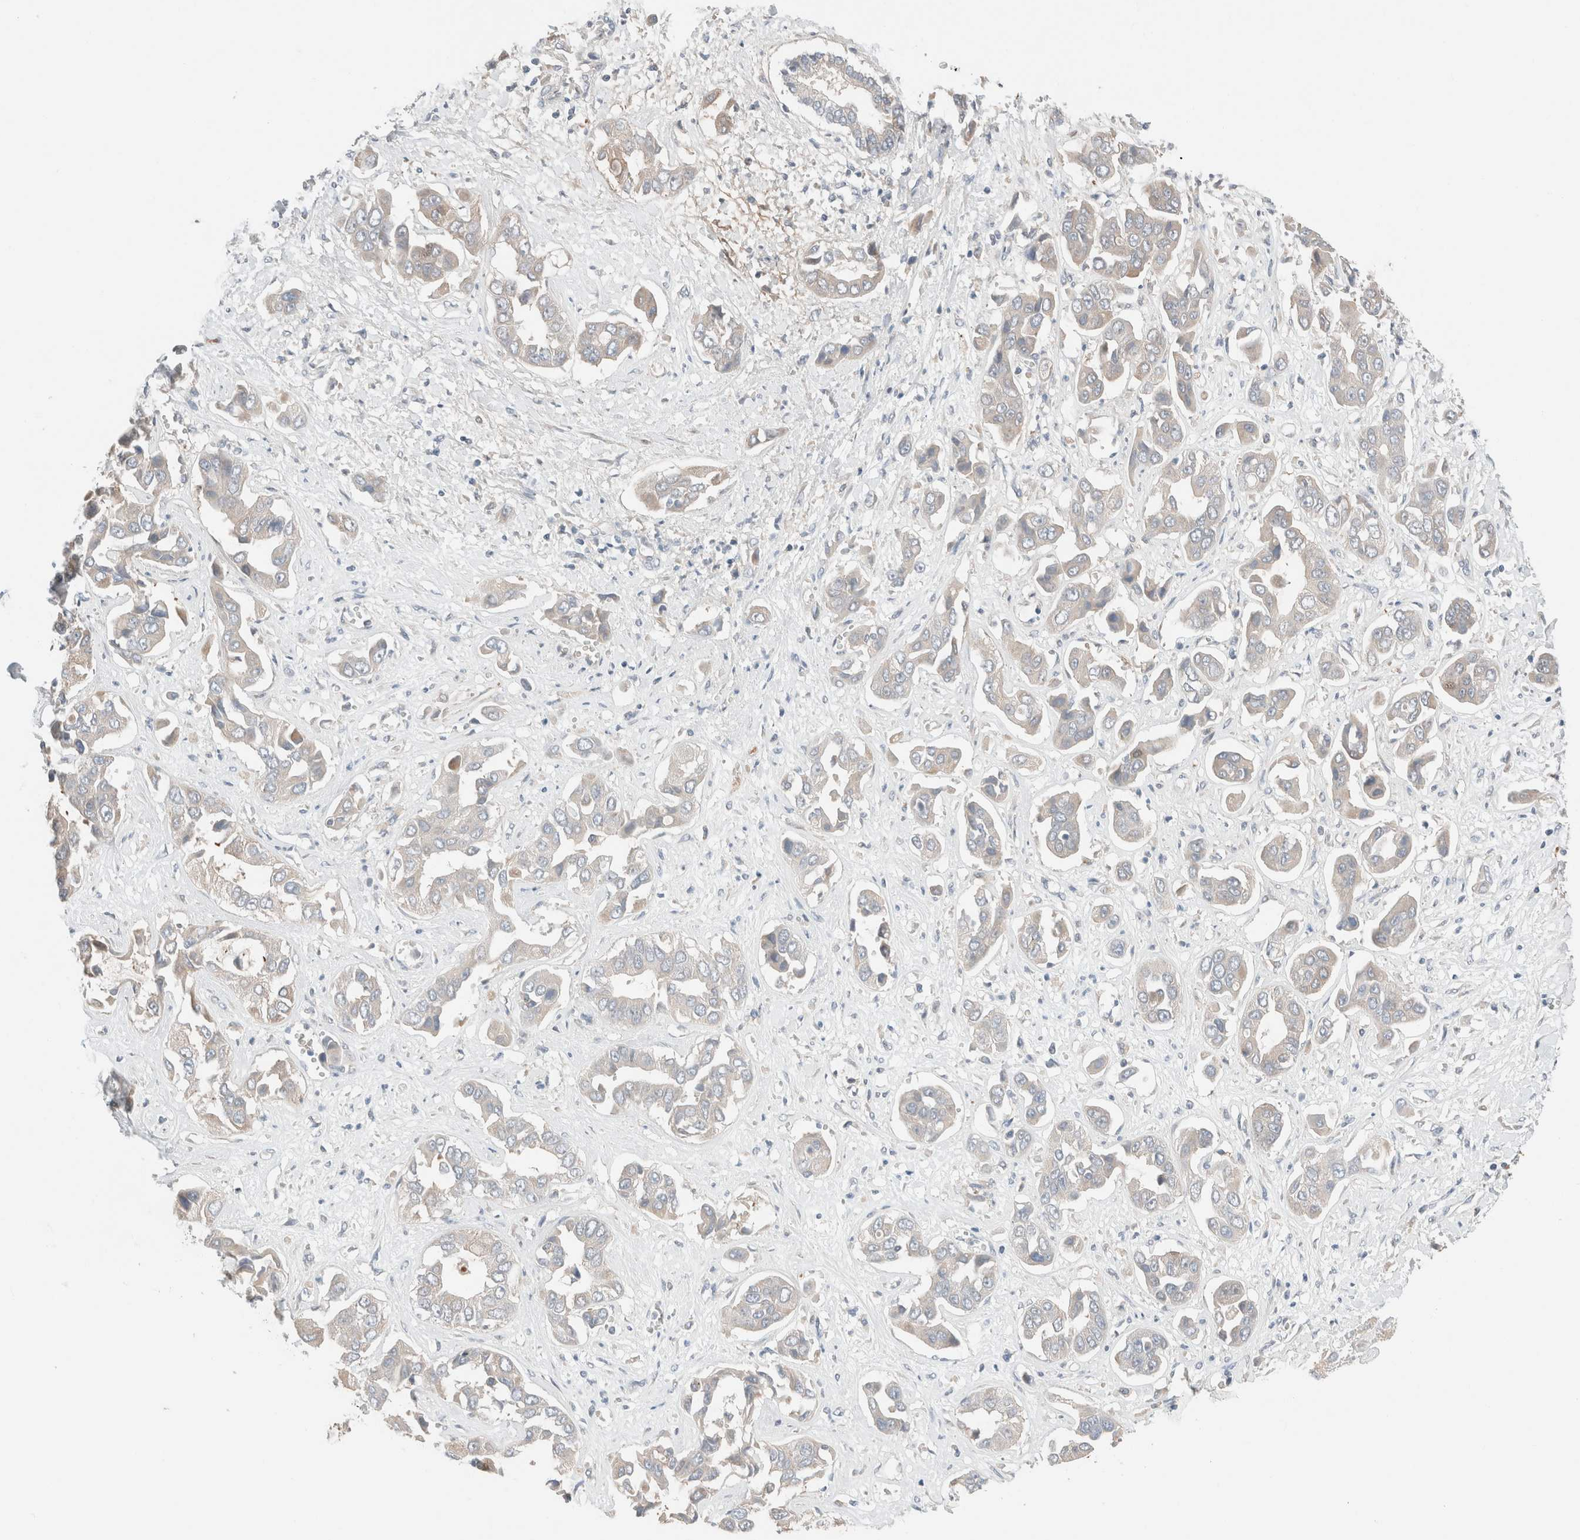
{"staining": {"intensity": "moderate", "quantity": "<25%", "location": "cytoplasmic/membranous"}, "tissue": "liver cancer", "cell_type": "Tumor cells", "image_type": "cancer", "snomed": [{"axis": "morphology", "description": "Cholangiocarcinoma"}, {"axis": "topography", "description": "Liver"}], "caption": "A photomicrograph showing moderate cytoplasmic/membranous expression in about <25% of tumor cells in cholangiocarcinoma (liver), as visualized by brown immunohistochemical staining.", "gene": "PCM1", "patient": {"sex": "female", "age": 52}}